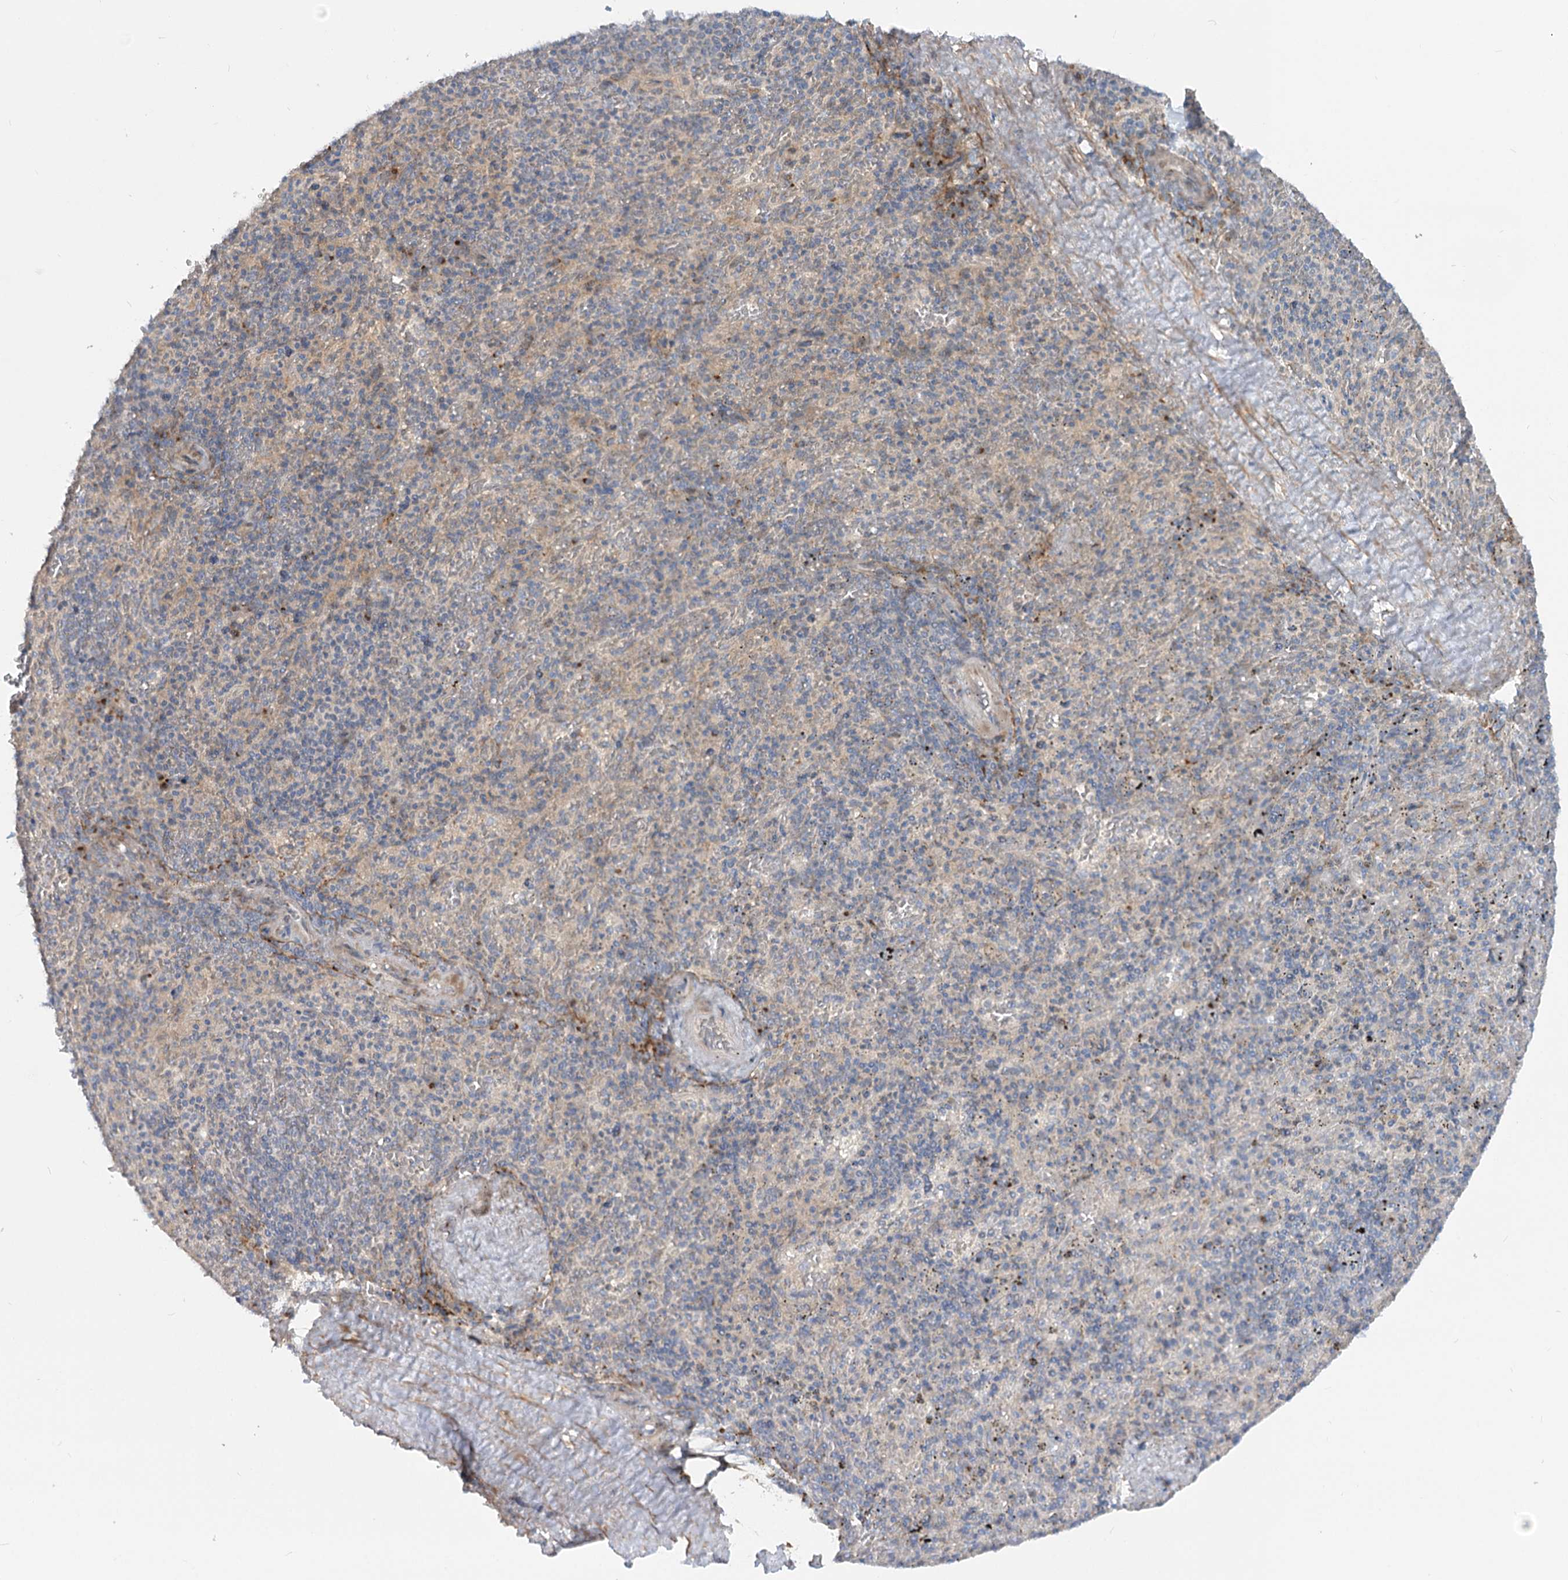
{"staining": {"intensity": "moderate", "quantity": "<25%", "location": "cytoplasmic/membranous"}, "tissue": "spleen", "cell_type": "Cells in red pulp", "image_type": "normal", "snomed": [{"axis": "morphology", "description": "Normal tissue, NOS"}, {"axis": "topography", "description": "Spleen"}], "caption": "This is a photomicrograph of immunohistochemistry staining of unremarkable spleen, which shows moderate positivity in the cytoplasmic/membranous of cells in red pulp.", "gene": "FGF19", "patient": {"sex": "male", "age": 82}}